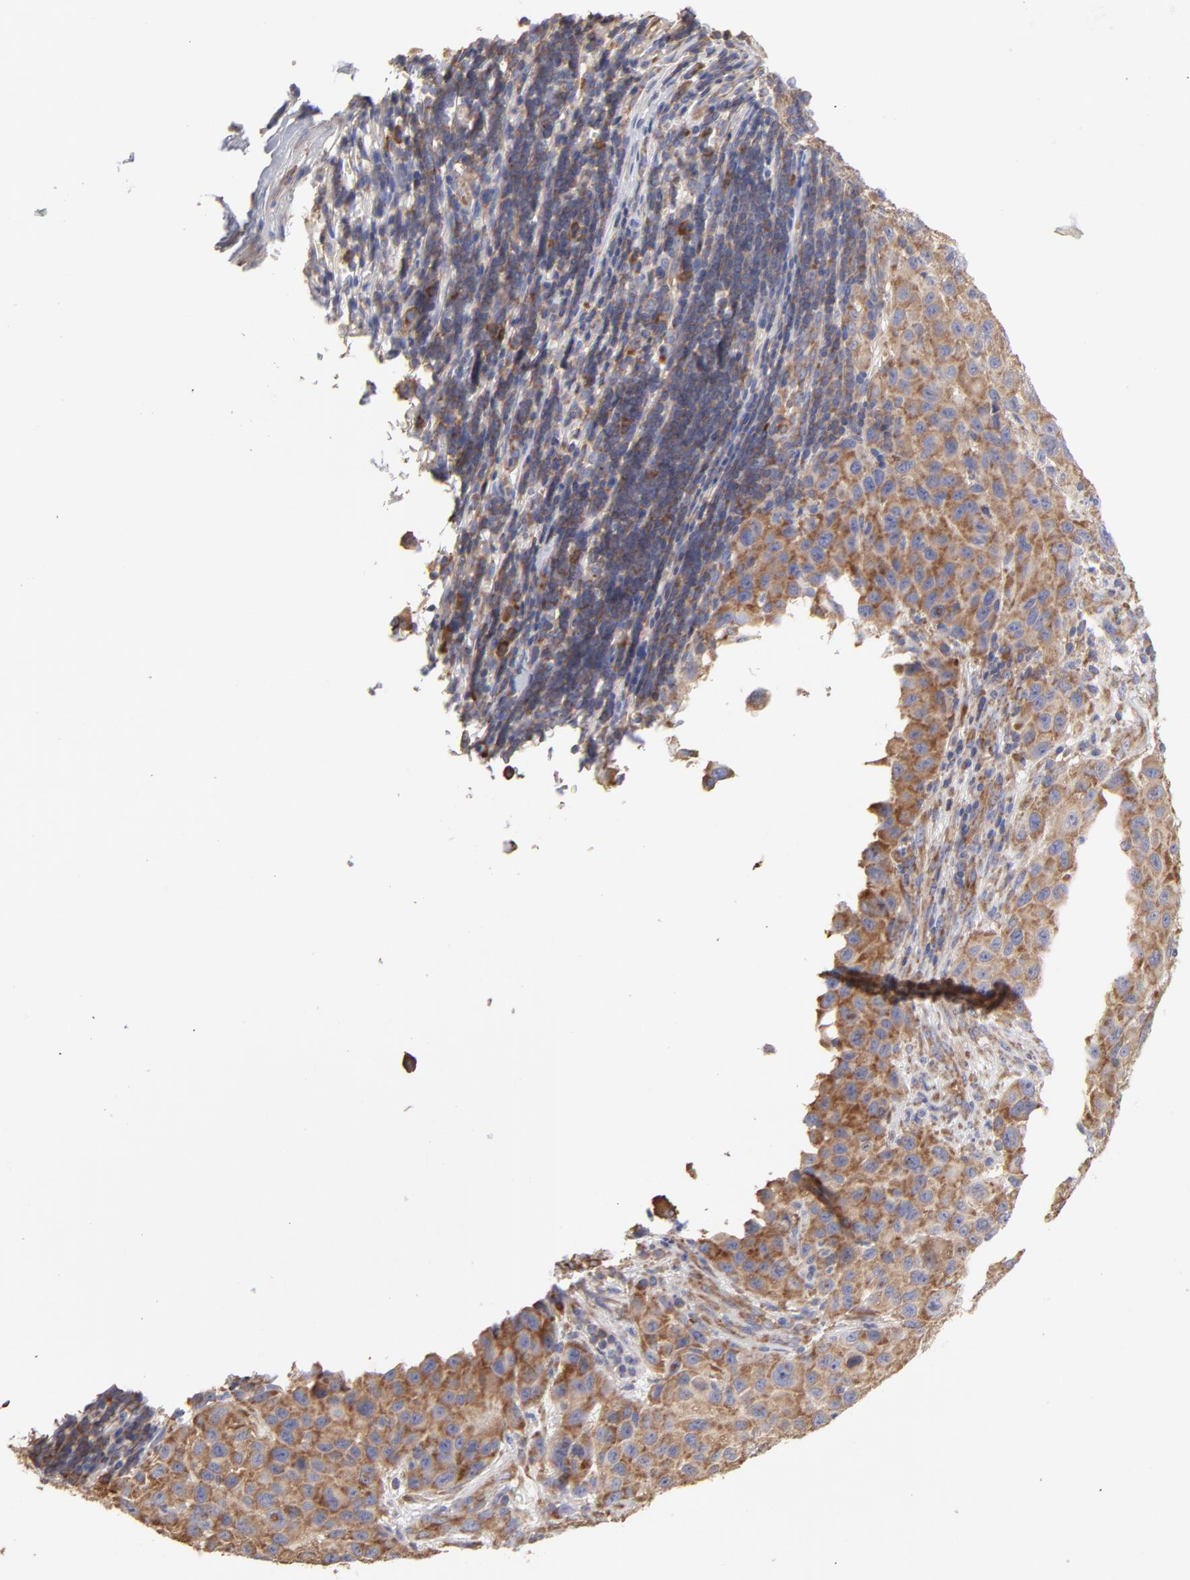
{"staining": {"intensity": "moderate", "quantity": ">75%", "location": "cytoplasmic/membranous"}, "tissue": "melanoma", "cell_type": "Tumor cells", "image_type": "cancer", "snomed": [{"axis": "morphology", "description": "Malignant melanoma, Metastatic site"}, {"axis": "topography", "description": "Lymph node"}], "caption": "This is an image of immunohistochemistry (IHC) staining of melanoma, which shows moderate staining in the cytoplasmic/membranous of tumor cells.", "gene": "RPL3", "patient": {"sex": "male", "age": 61}}